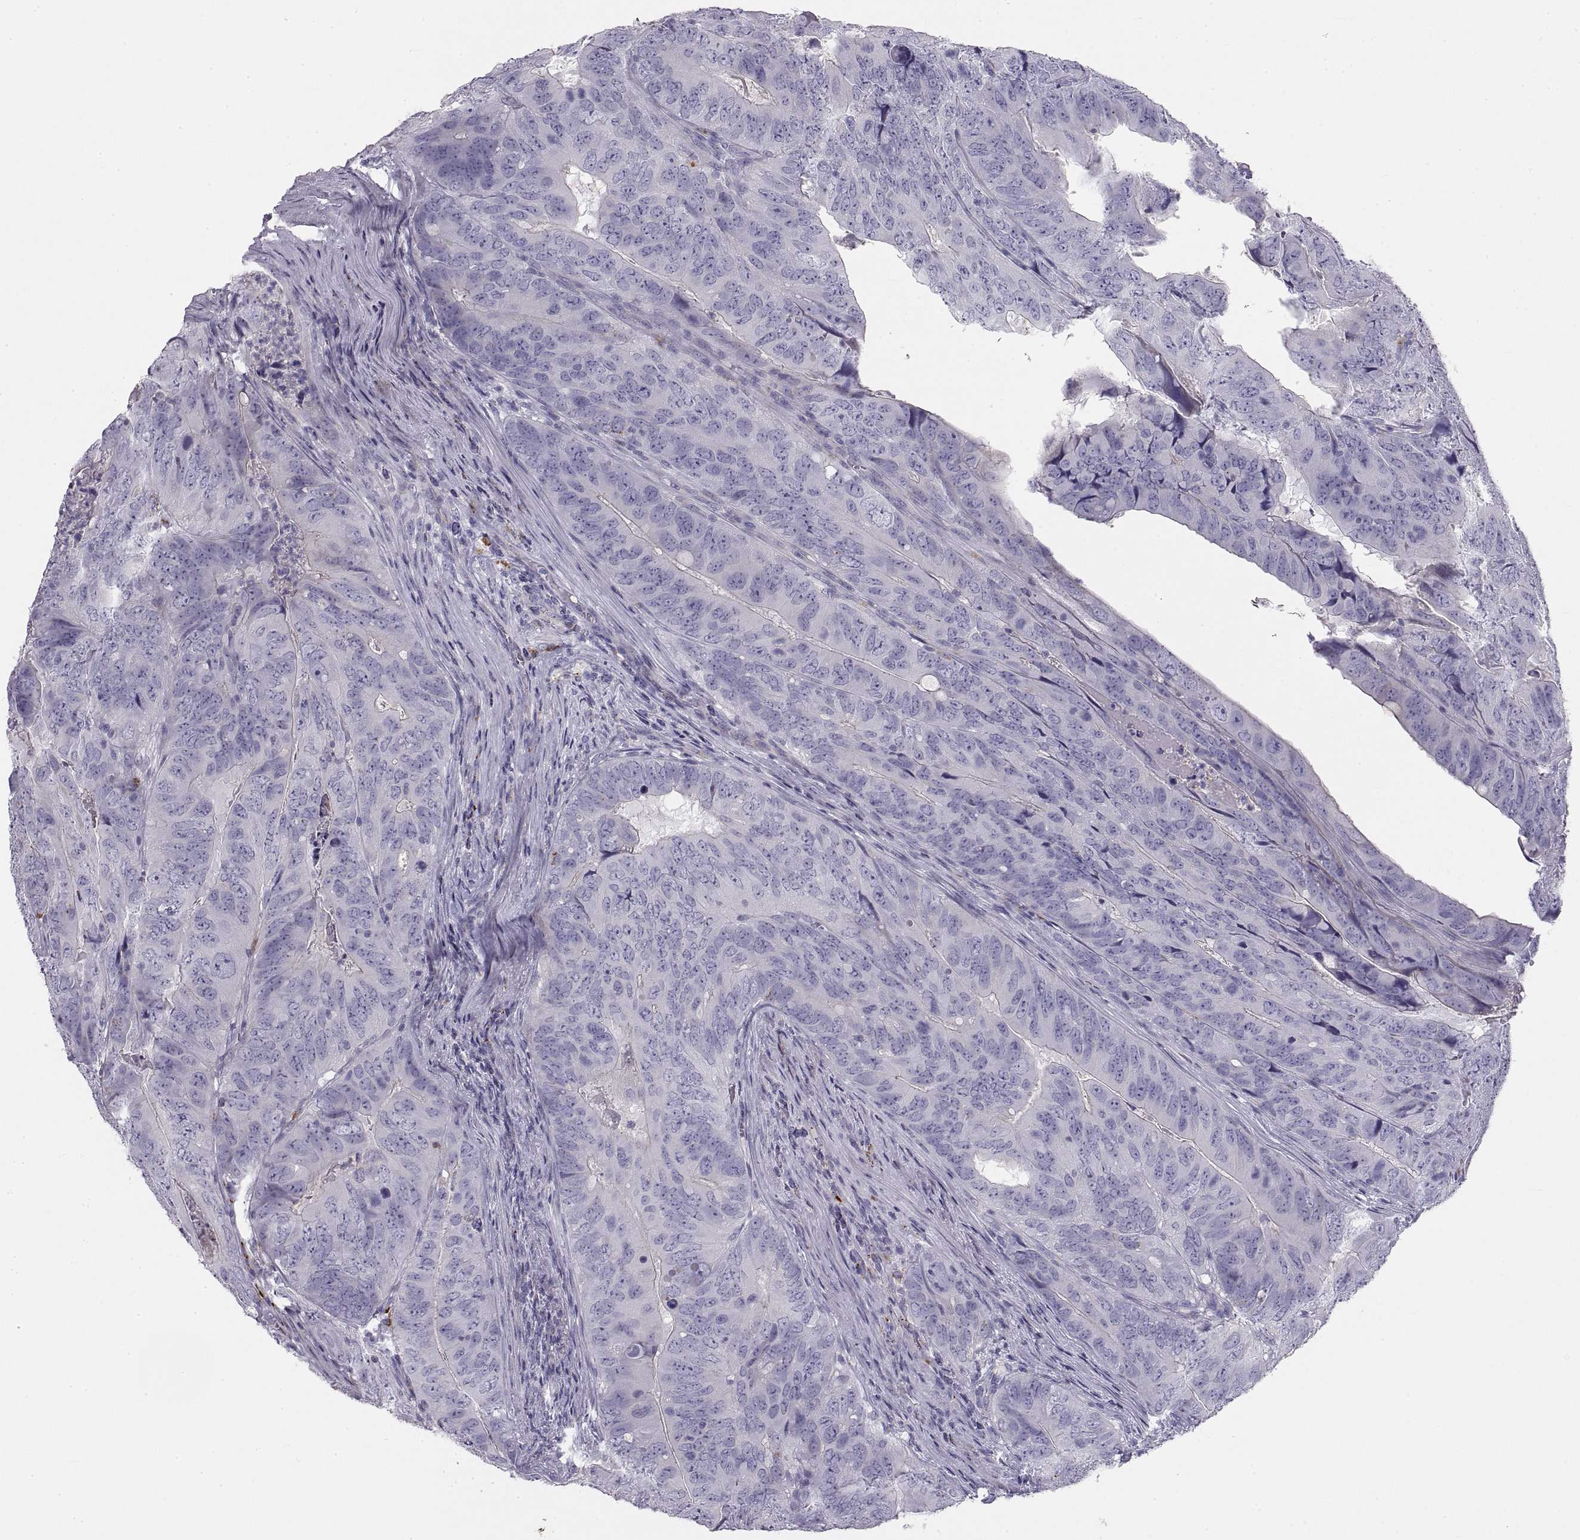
{"staining": {"intensity": "negative", "quantity": "none", "location": "none"}, "tissue": "colorectal cancer", "cell_type": "Tumor cells", "image_type": "cancer", "snomed": [{"axis": "morphology", "description": "Adenocarcinoma, NOS"}, {"axis": "topography", "description": "Colon"}], "caption": "The image exhibits no staining of tumor cells in colorectal cancer (adenocarcinoma).", "gene": "CRYBB3", "patient": {"sex": "male", "age": 79}}